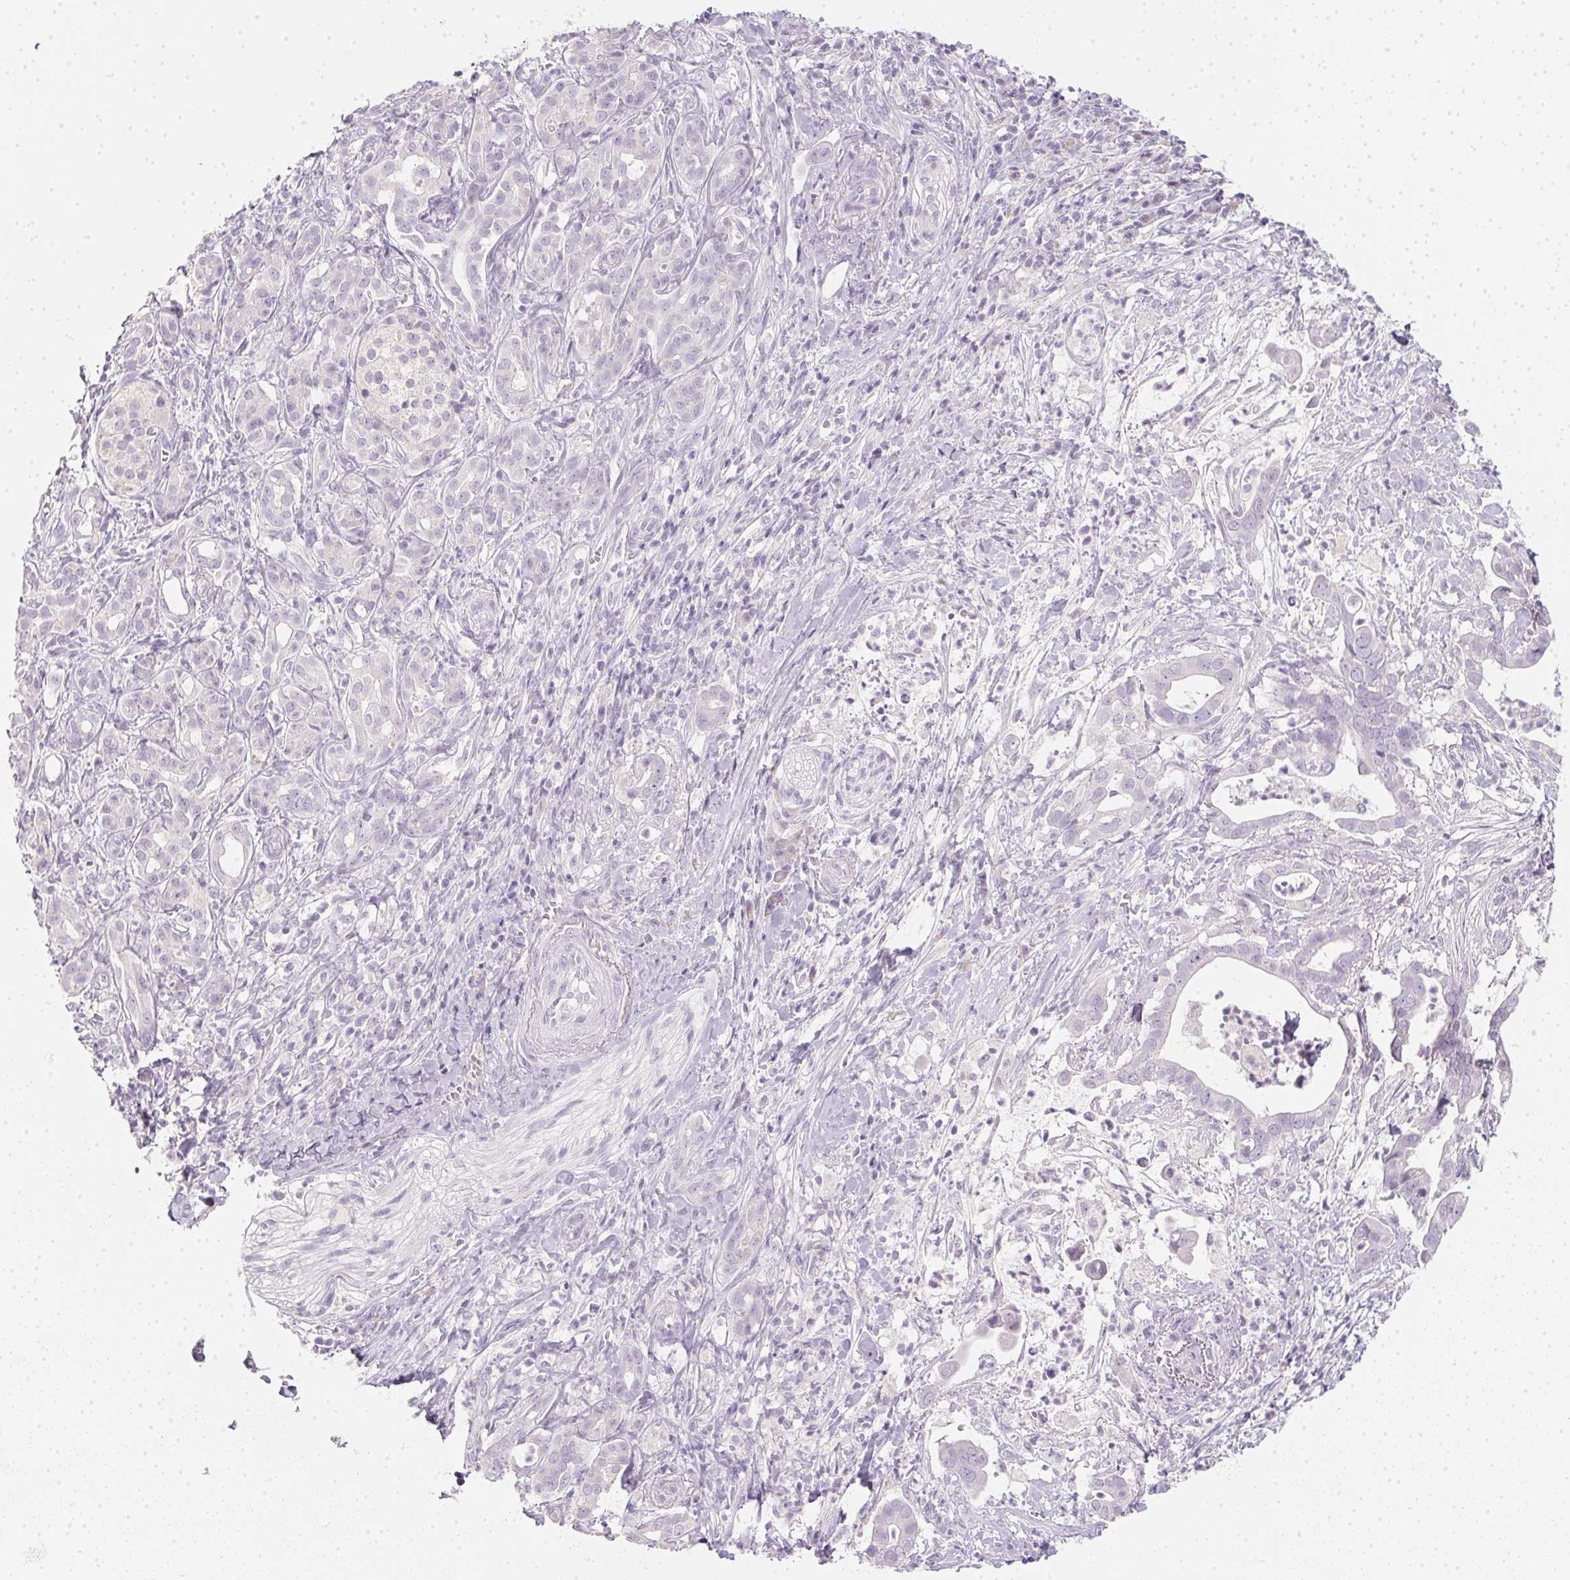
{"staining": {"intensity": "negative", "quantity": "none", "location": "none"}, "tissue": "pancreatic cancer", "cell_type": "Tumor cells", "image_type": "cancer", "snomed": [{"axis": "morphology", "description": "Adenocarcinoma, NOS"}, {"axis": "topography", "description": "Pancreas"}], "caption": "Pancreatic cancer (adenocarcinoma) was stained to show a protein in brown. There is no significant staining in tumor cells. (DAB immunohistochemistry visualized using brightfield microscopy, high magnification).", "gene": "TMEM72", "patient": {"sex": "male", "age": 61}}